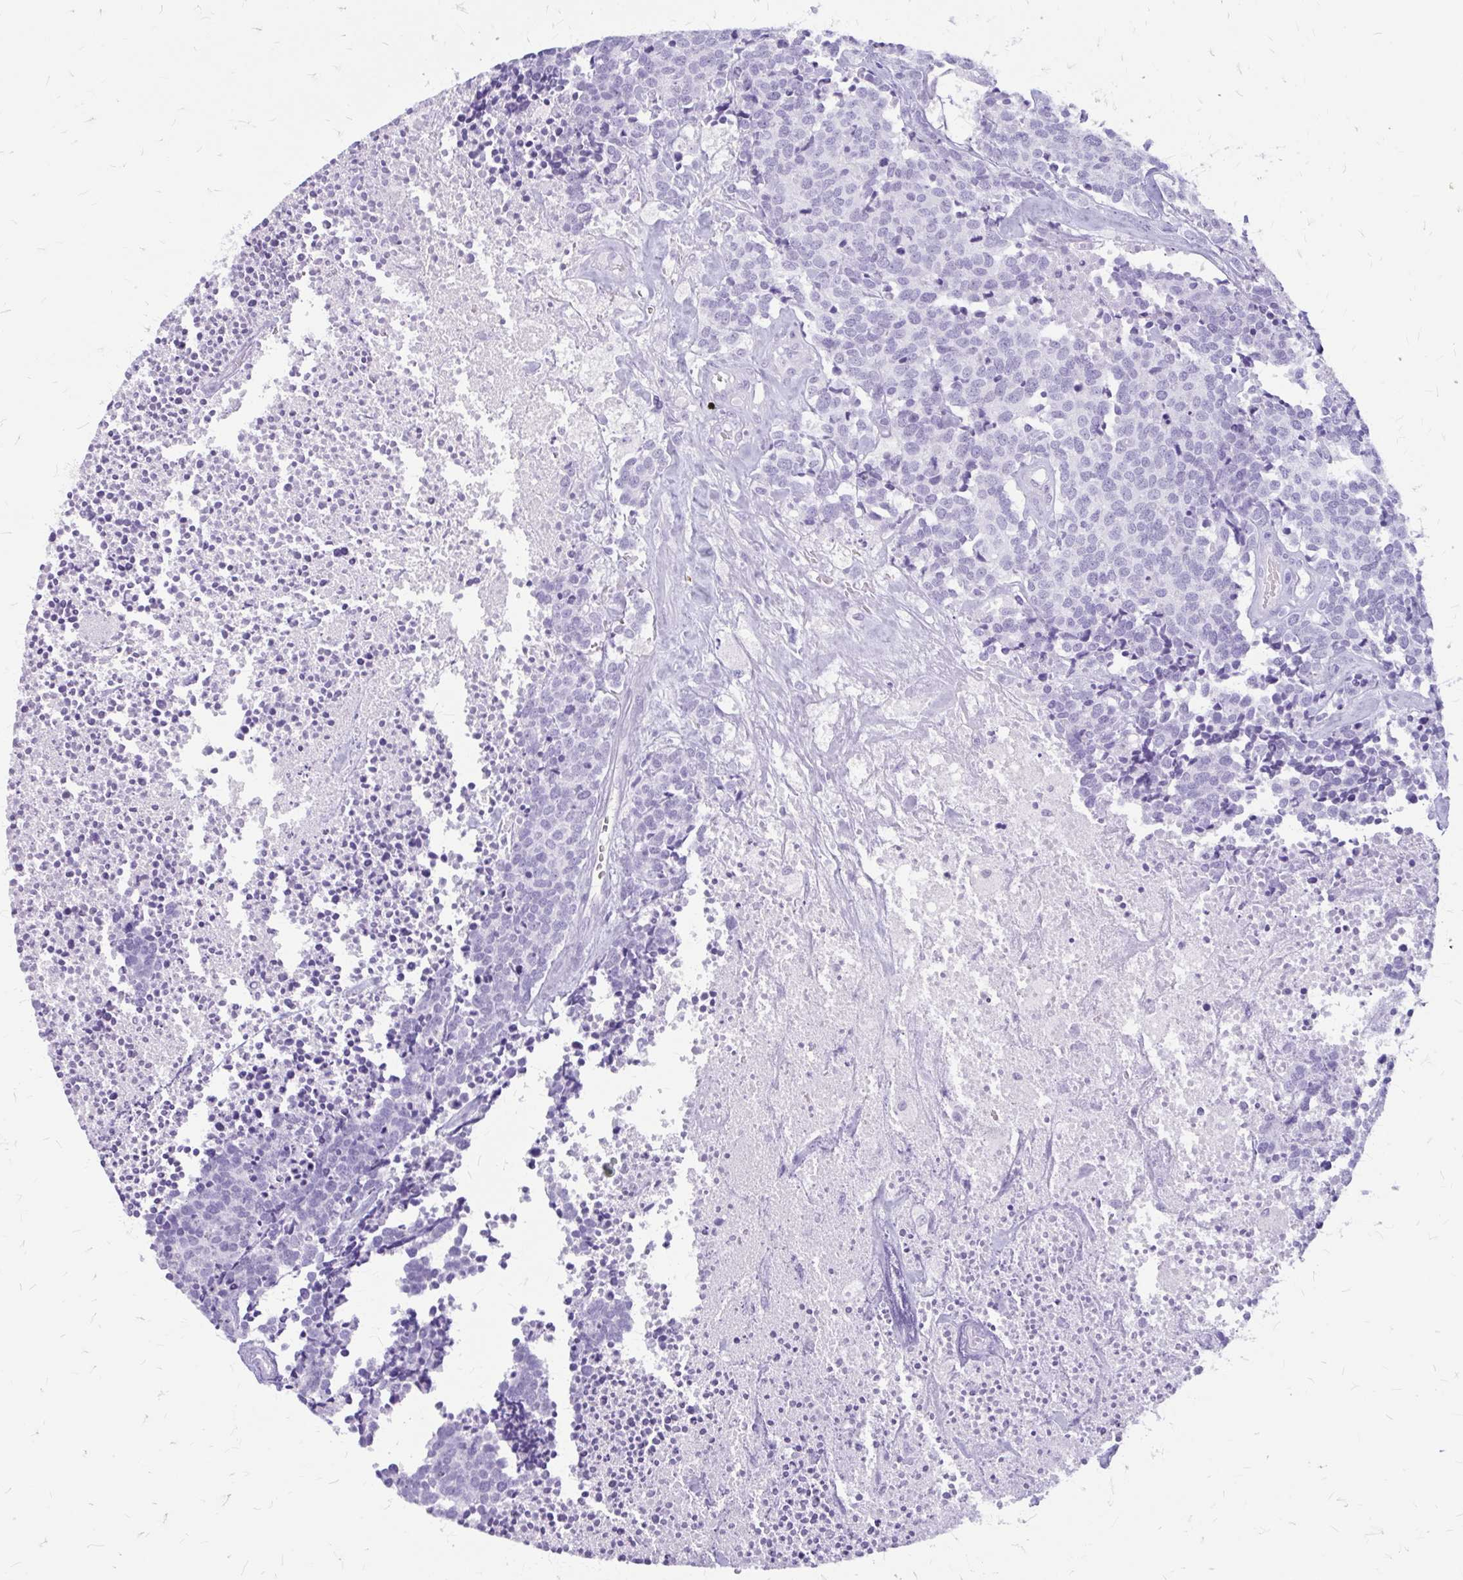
{"staining": {"intensity": "negative", "quantity": "none", "location": "none"}, "tissue": "carcinoid", "cell_type": "Tumor cells", "image_type": "cancer", "snomed": [{"axis": "morphology", "description": "Carcinoid, malignant, NOS"}, {"axis": "topography", "description": "Skin"}], "caption": "An IHC photomicrograph of carcinoid is shown. There is no staining in tumor cells of carcinoid.", "gene": "KLHDC7A", "patient": {"sex": "female", "age": 79}}